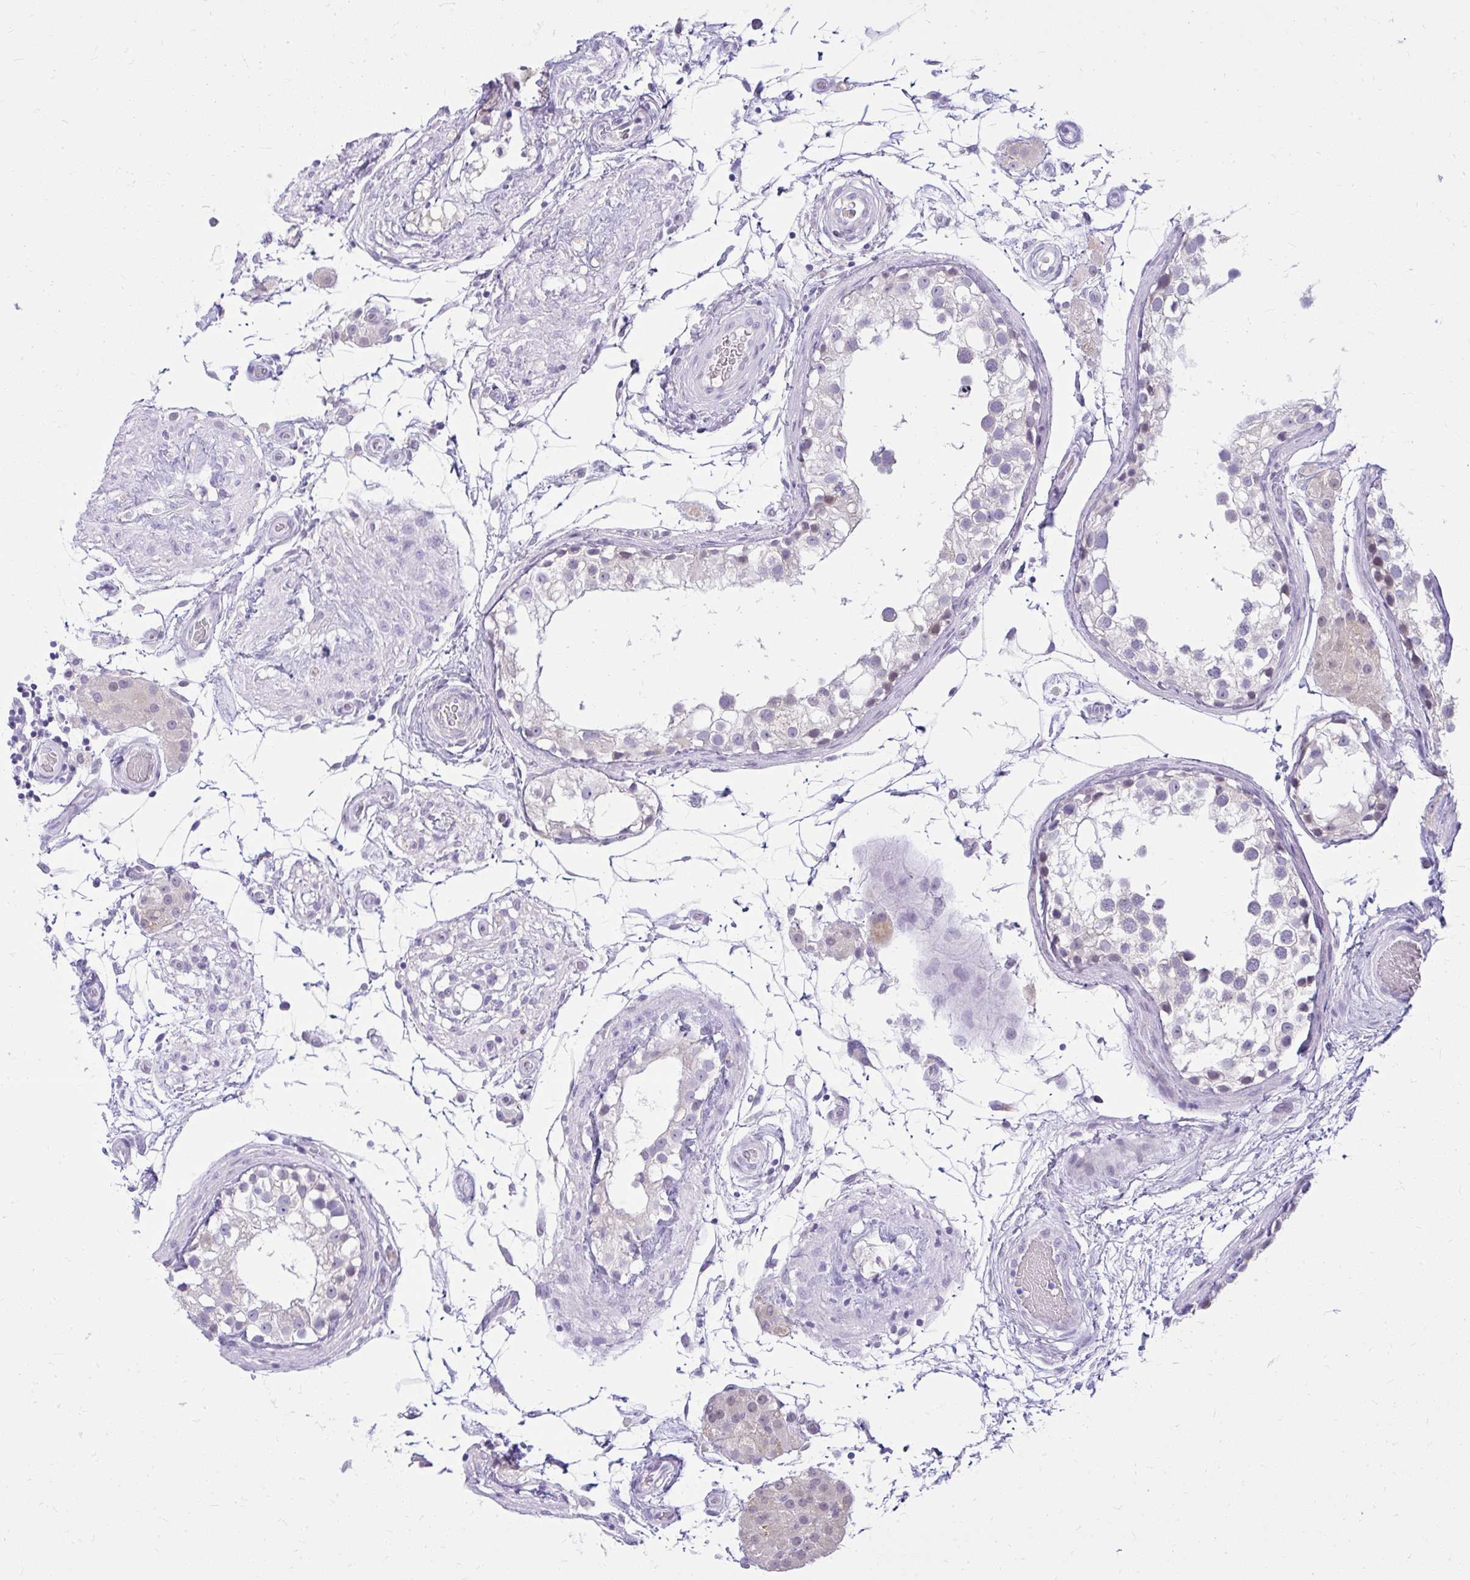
{"staining": {"intensity": "negative", "quantity": "none", "location": "none"}, "tissue": "testis", "cell_type": "Cells in seminiferous ducts", "image_type": "normal", "snomed": [{"axis": "morphology", "description": "Normal tissue, NOS"}, {"axis": "morphology", "description": "Seminoma, NOS"}, {"axis": "topography", "description": "Testis"}], "caption": "Immunohistochemistry (IHC) photomicrograph of benign testis stained for a protein (brown), which exhibits no expression in cells in seminiferous ducts.", "gene": "PRAP1", "patient": {"sex": "male", "age": 65}}